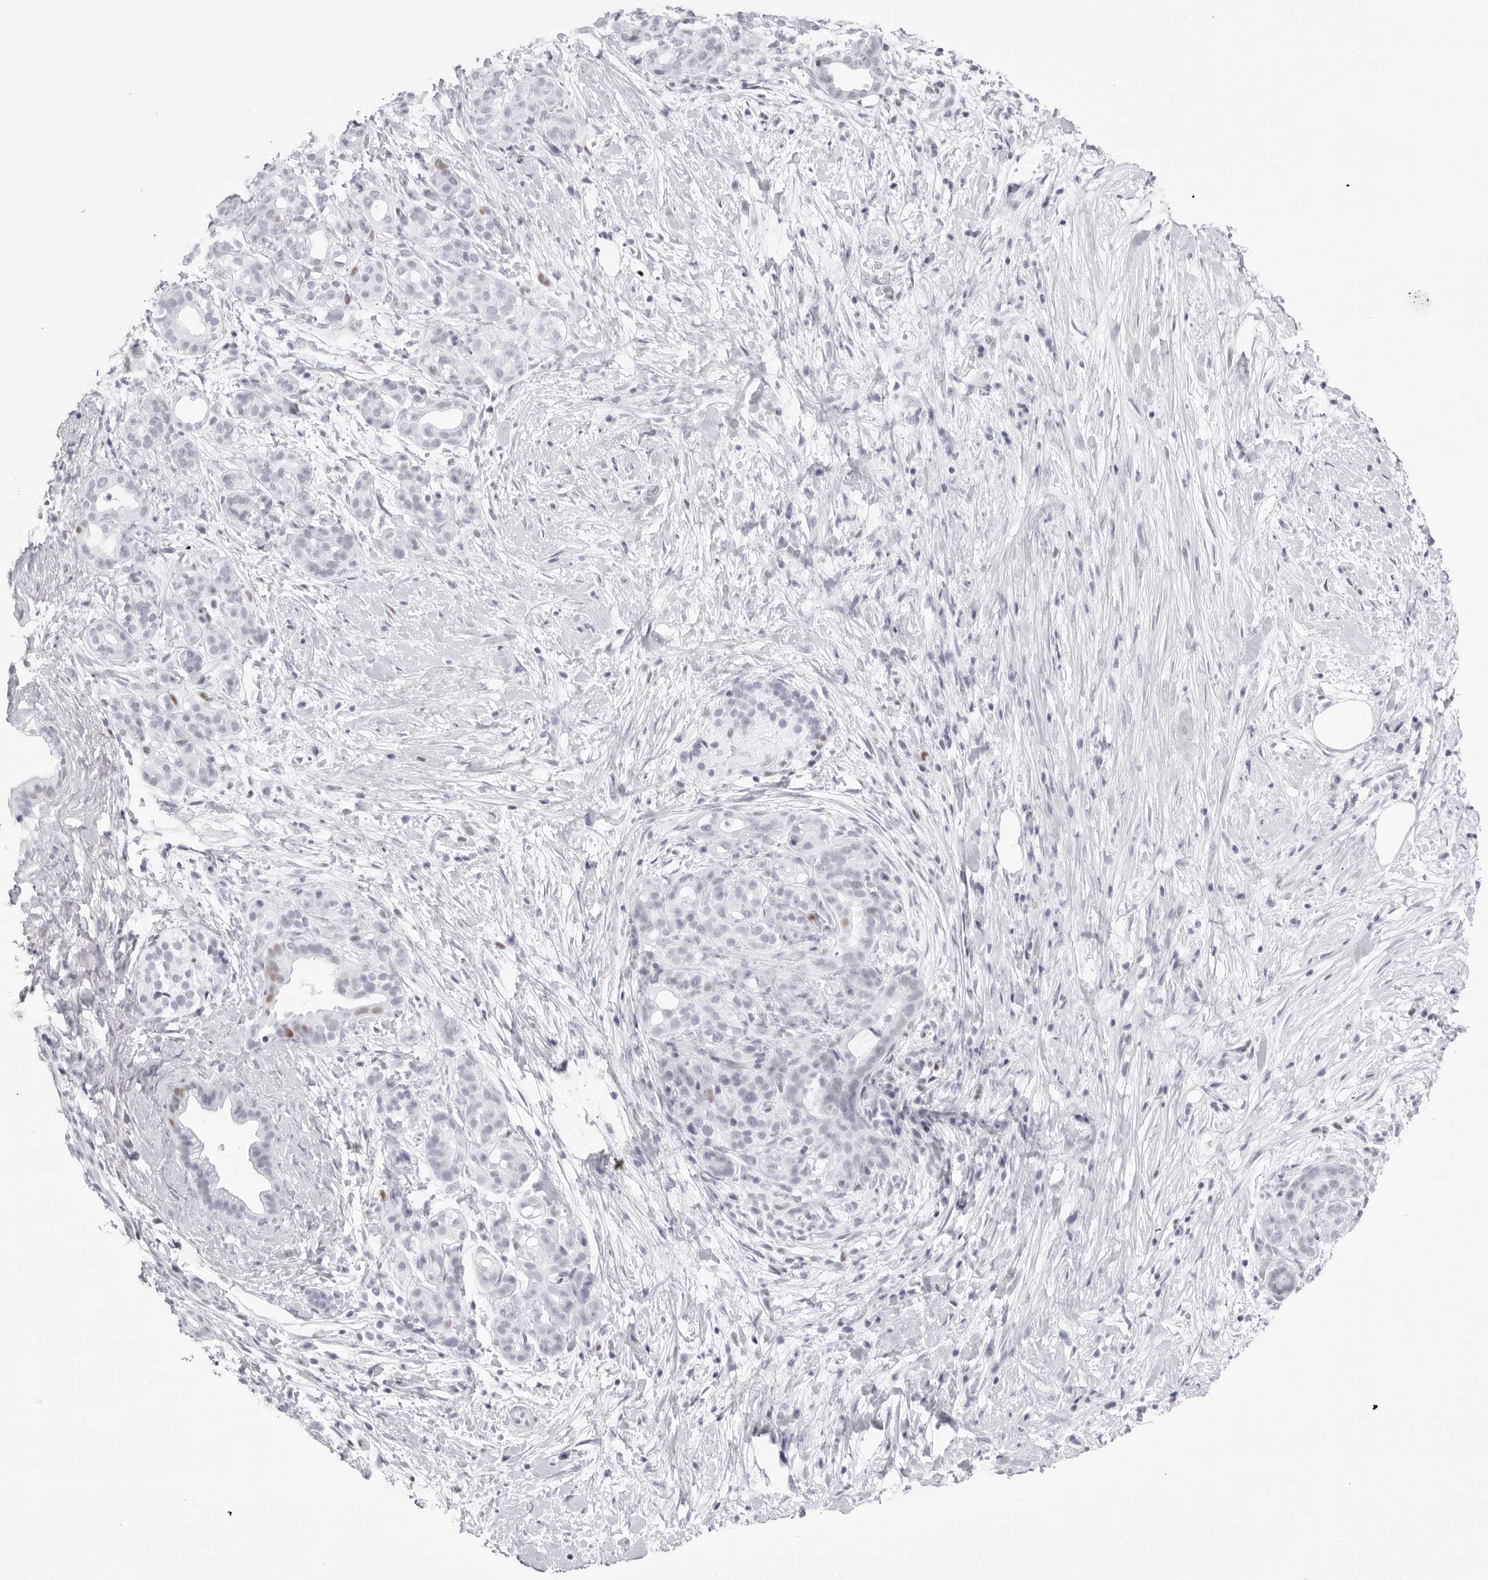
{"staining": {"intensity": "negative", "quantity": "none", "location": "none"}, "tissue": "pancreatic cancer", "cell_type": "Tumor cells", "image_type": "cancer", "snomed": [{"axis": "morphology", "description": "Adenocarcinoma, NOS"}, {"axis": "topography", "description": "Pancreas"}], "caption": "This is an immunohistochemistry histopathology image of human pancreatic adenocarcinoma. There is no expression in tumor cells.", "gene": "NASP", "patient": {"sex": "male", "age": 58}}